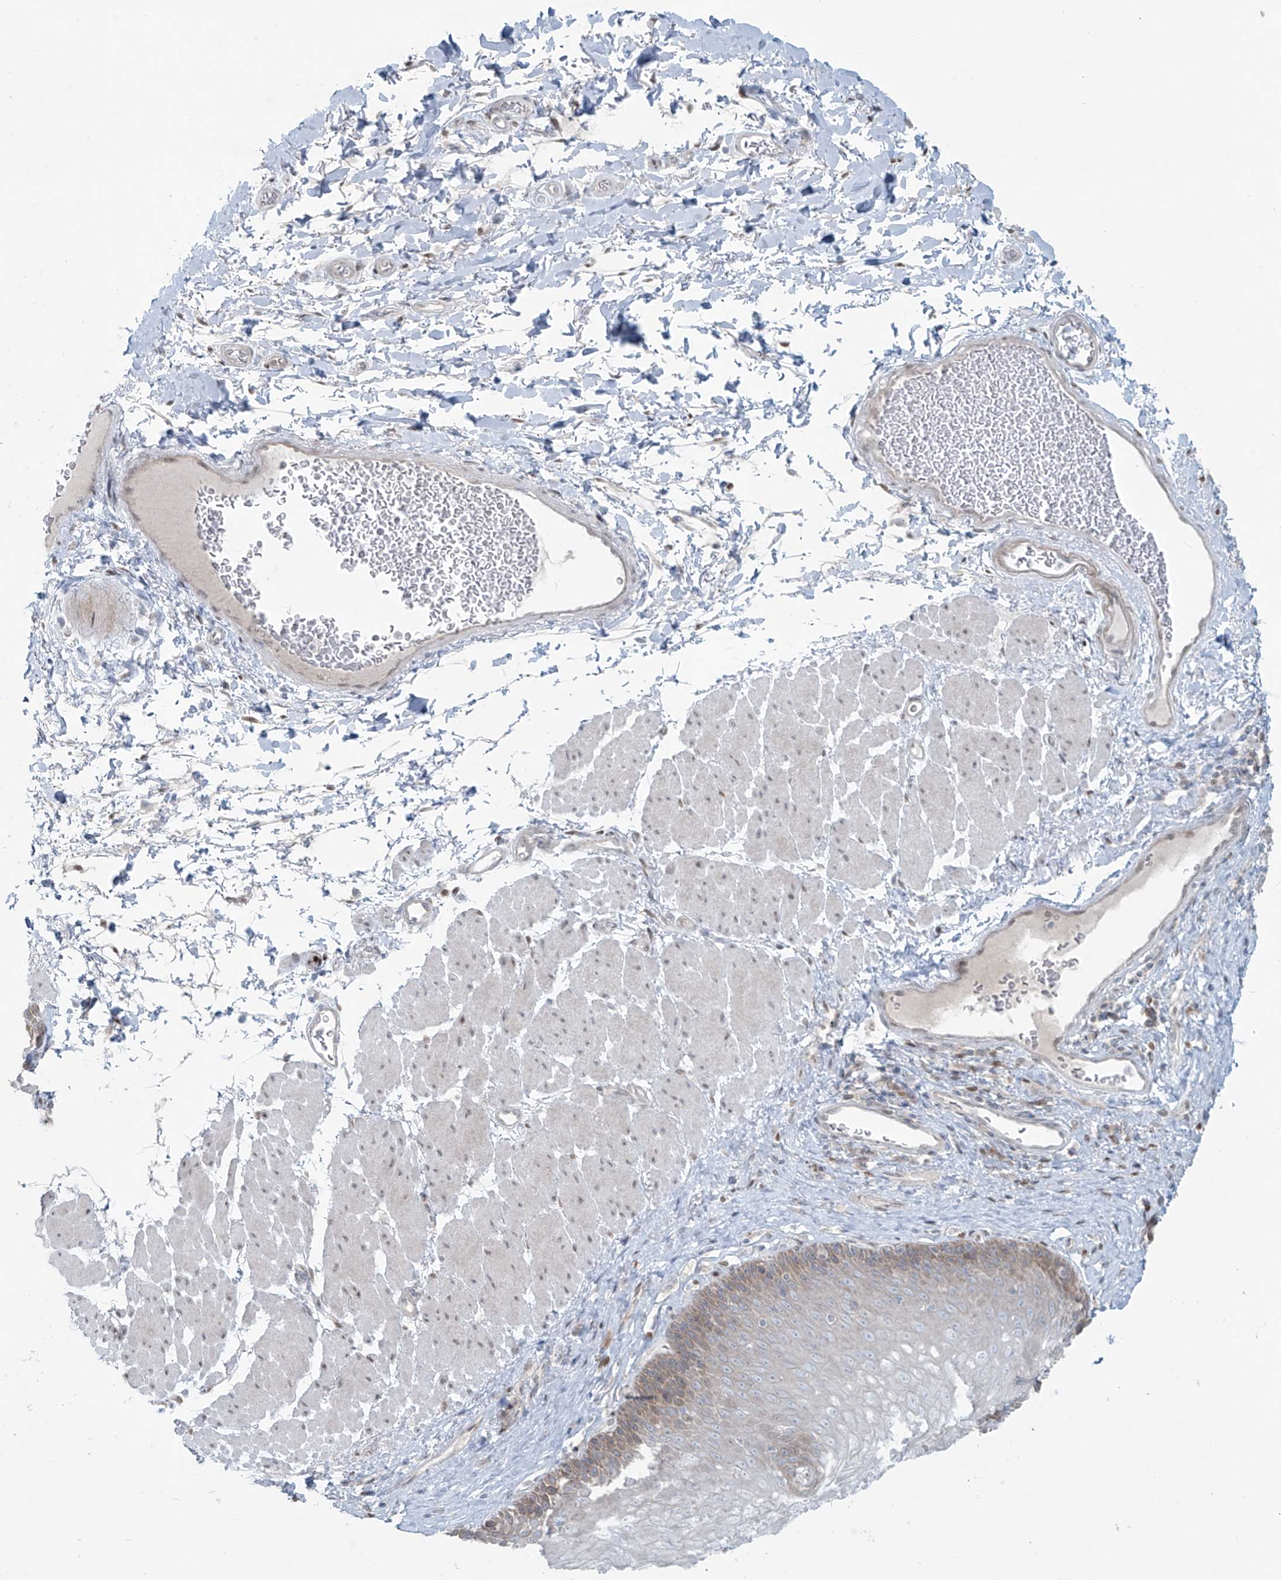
{"staining": {"intensity": "moderate", "quantity": "<25%", "location": "cytoplasmic/membranous"}, "tissue": "esophagus", "cell_type": "Squamous epithelial cells", "image_type": "normal", "snomed": [{"axis": "morphology", "description": "Normal tissue, NOS"}, {"axis": "topography", "description": "Esophagus"}], "caption": "Protein analysis of benign esophagus demonstrates moderate cytoplasmic/membranous expression in approximately <25% of squamous epithelial cells.", "gene": "PPAT", "patient": {"sex": "female", "age": 66}}